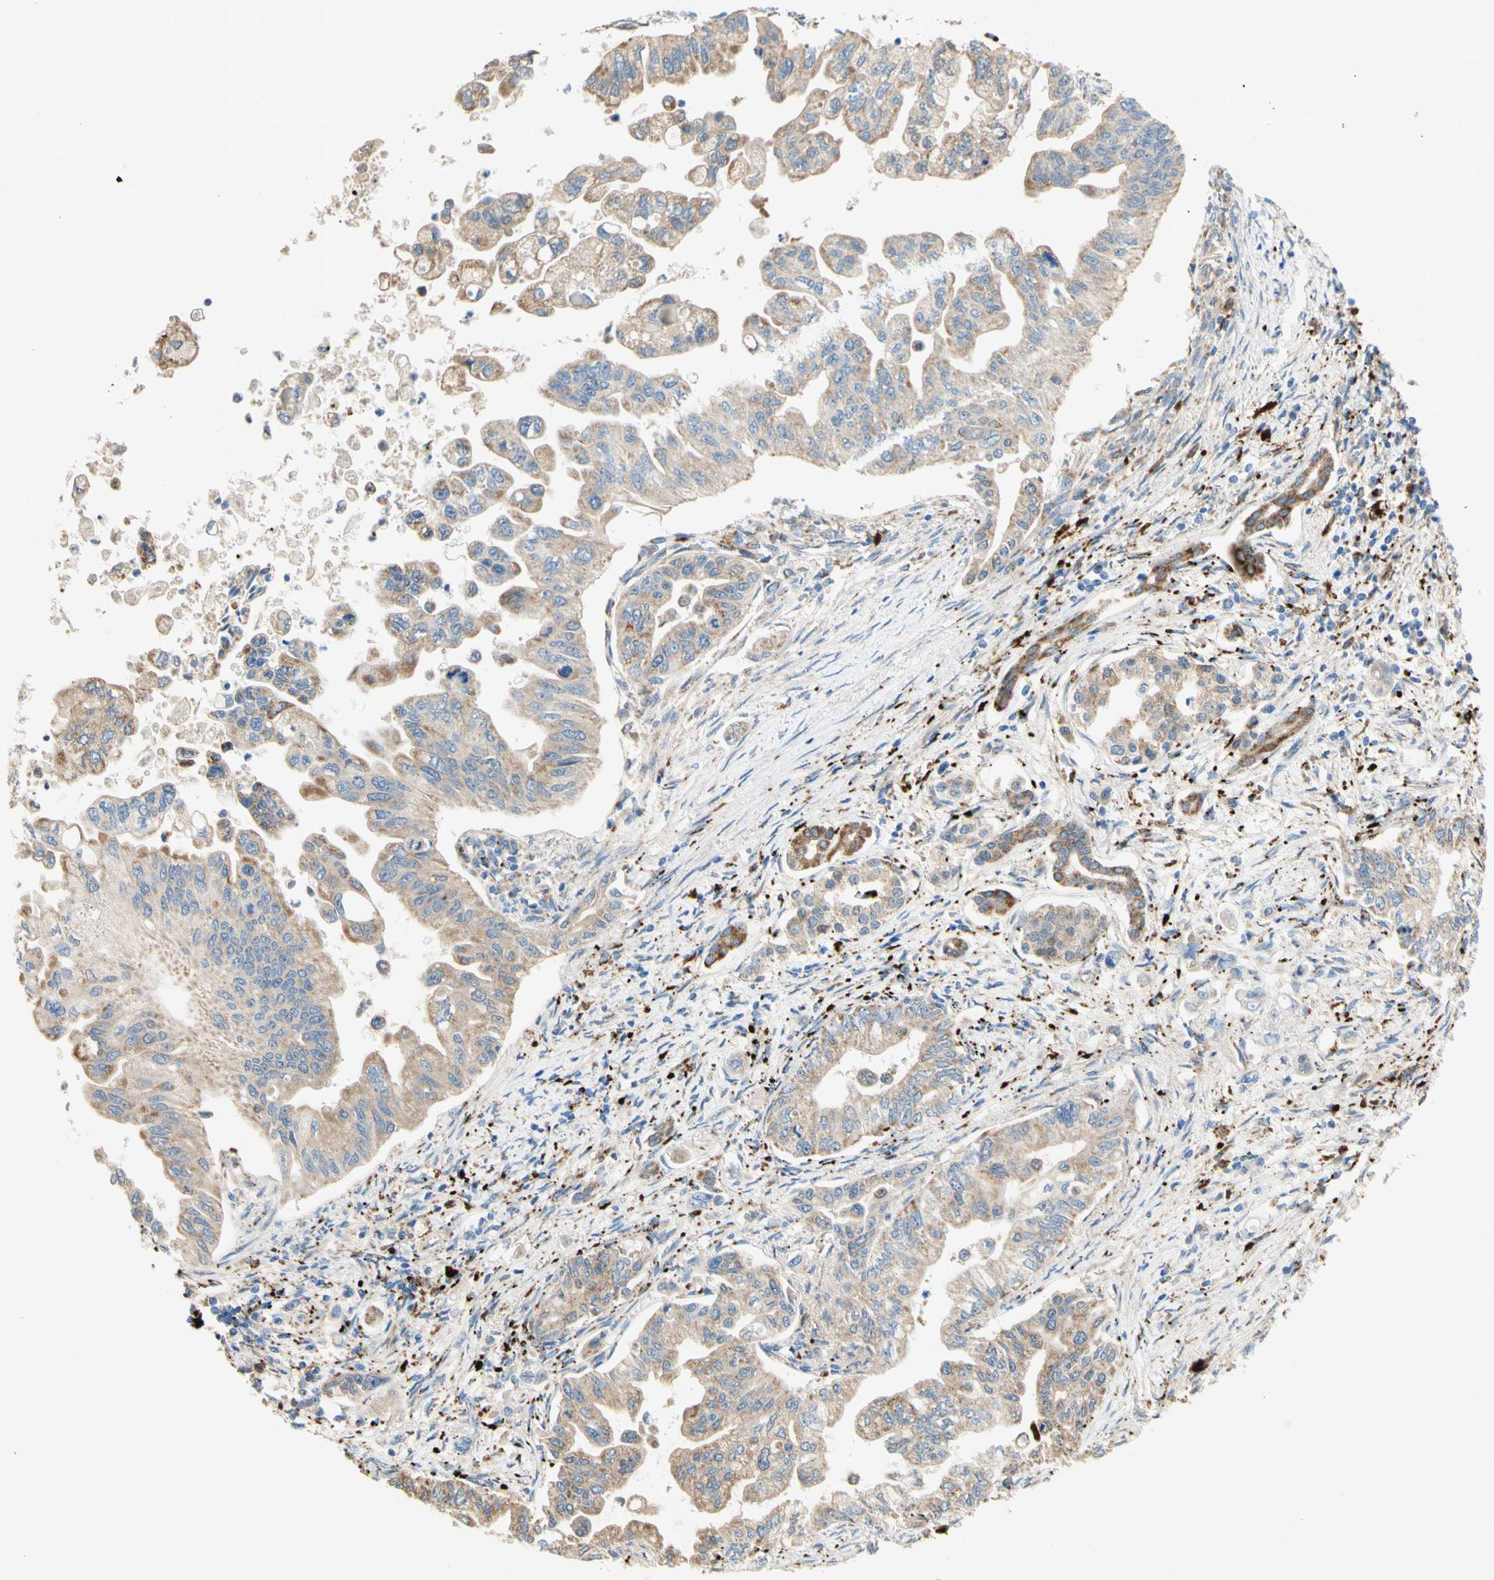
{"staining": {"intensity": "moderate", "quantity": ">75%", "location": "cytoplasmic/membranous"}, "tissue": "pancreatic cancer", "cell_type": "Tumor cells", "image_type": "cancer", "snomed": [{"axis": "morphology", "description": "Normal tissue, NOS"}, {"axis": "topography", "description": "Pancreas"}], "caption": "Pancreatic cancer was stained to show a protein in brown. There is medium levels of moderate cytoplasmic/membranous staining in about >75% of tumor cells.", "gene": "URB2", "patient": {"sex": "male", "age": 42}}